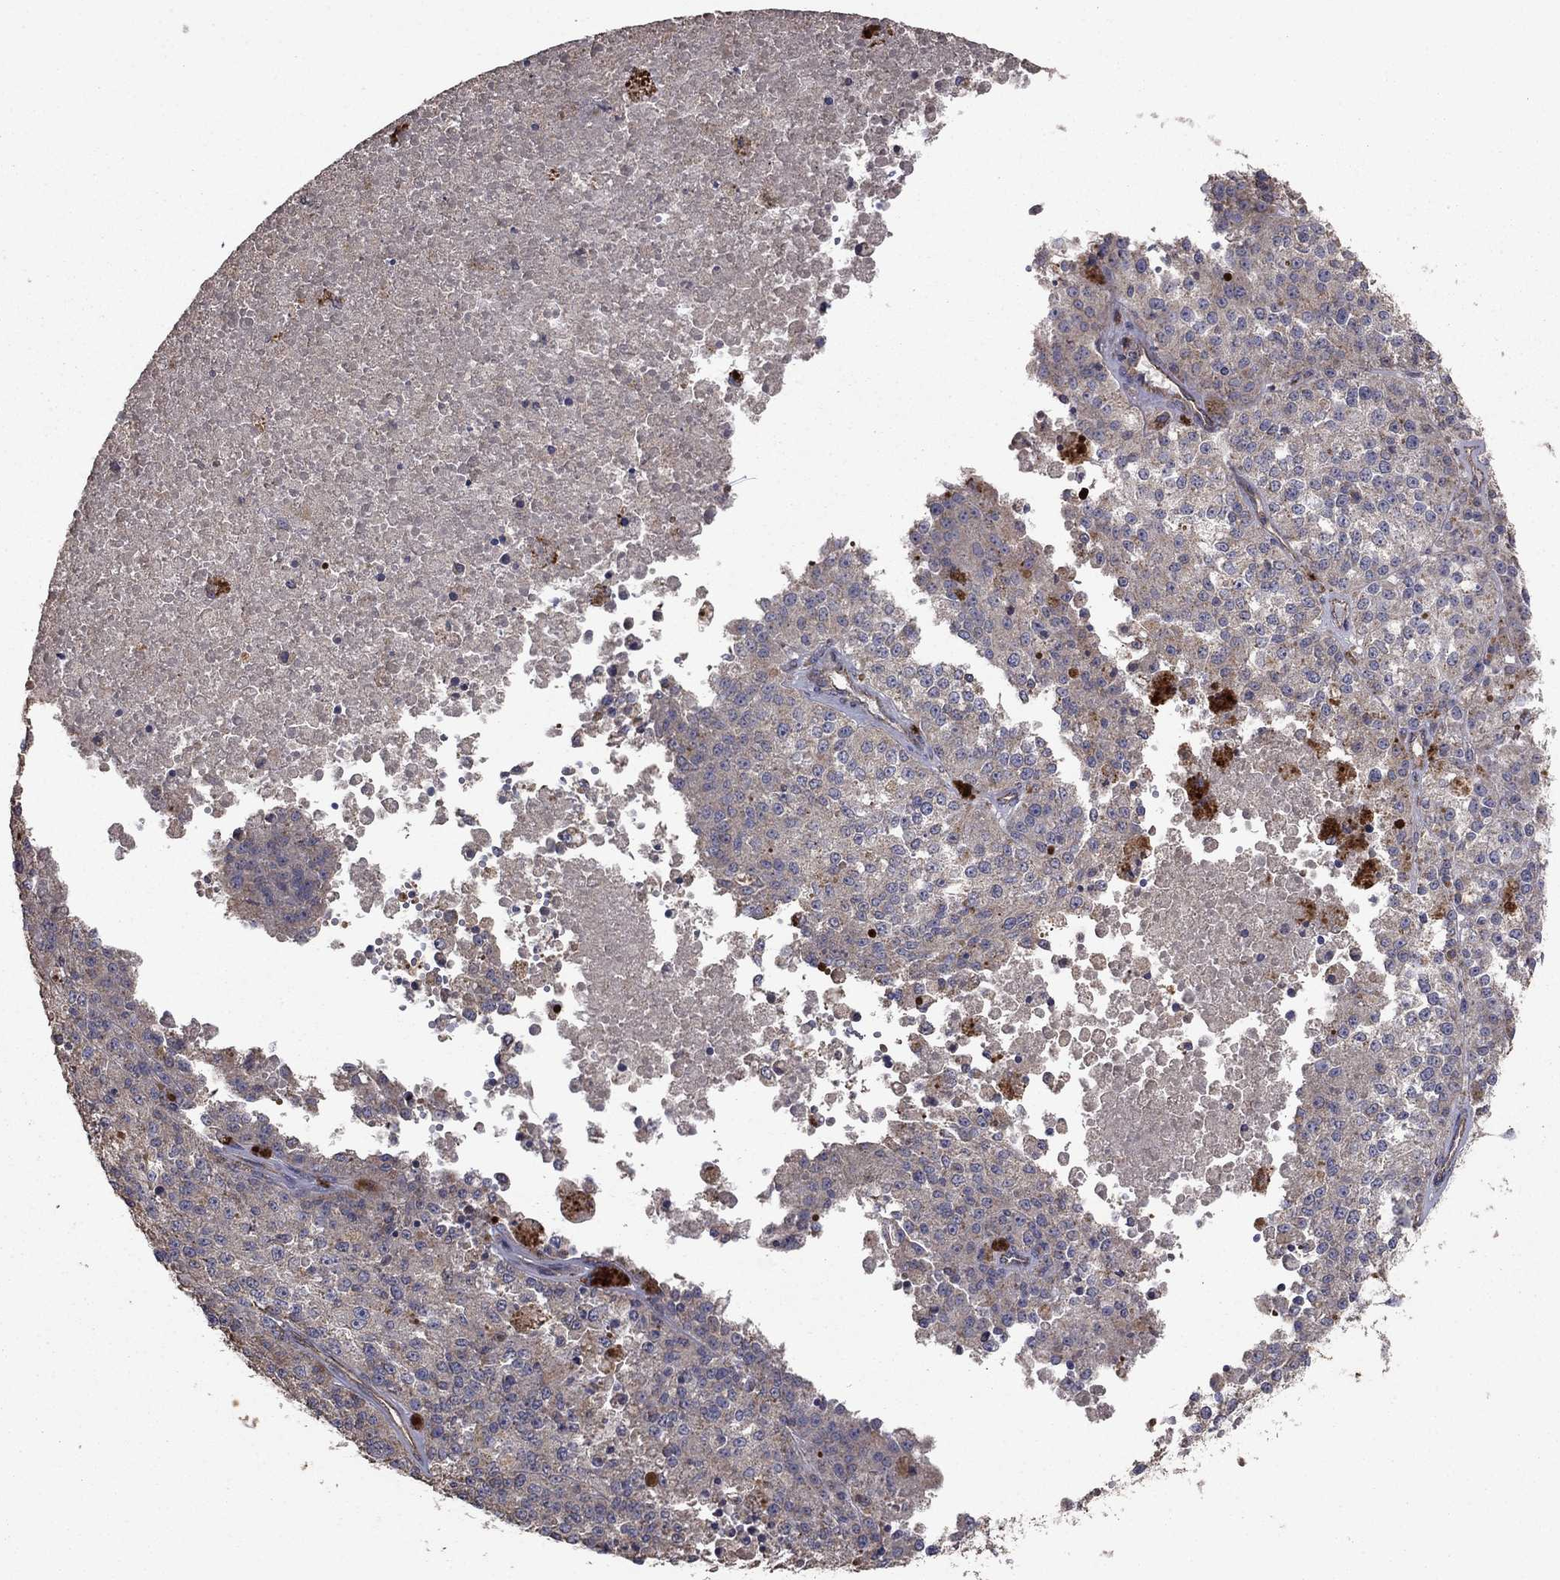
{"staining": {"intensity": "negative", "quantity": "none", "location": "none"}, "tissue": "melanoma", "cell_type": "Tumor cells", "image_type": "cancer", "snomed": [{"axis": "morphology", "description": "Malignant melanoma, Metastatic site"}, {"axis": "topography", "description": "Lymph node"}], "caption": "IHC micrograph of neoplastic tissue: human malignant melanoma (metastatic site) stained with DAB shows no significant protein positivity in tumor cells. Nuclei are stained in blue.", "gene": "FLT4", "patient": {"sex": "female", "age": 64}}